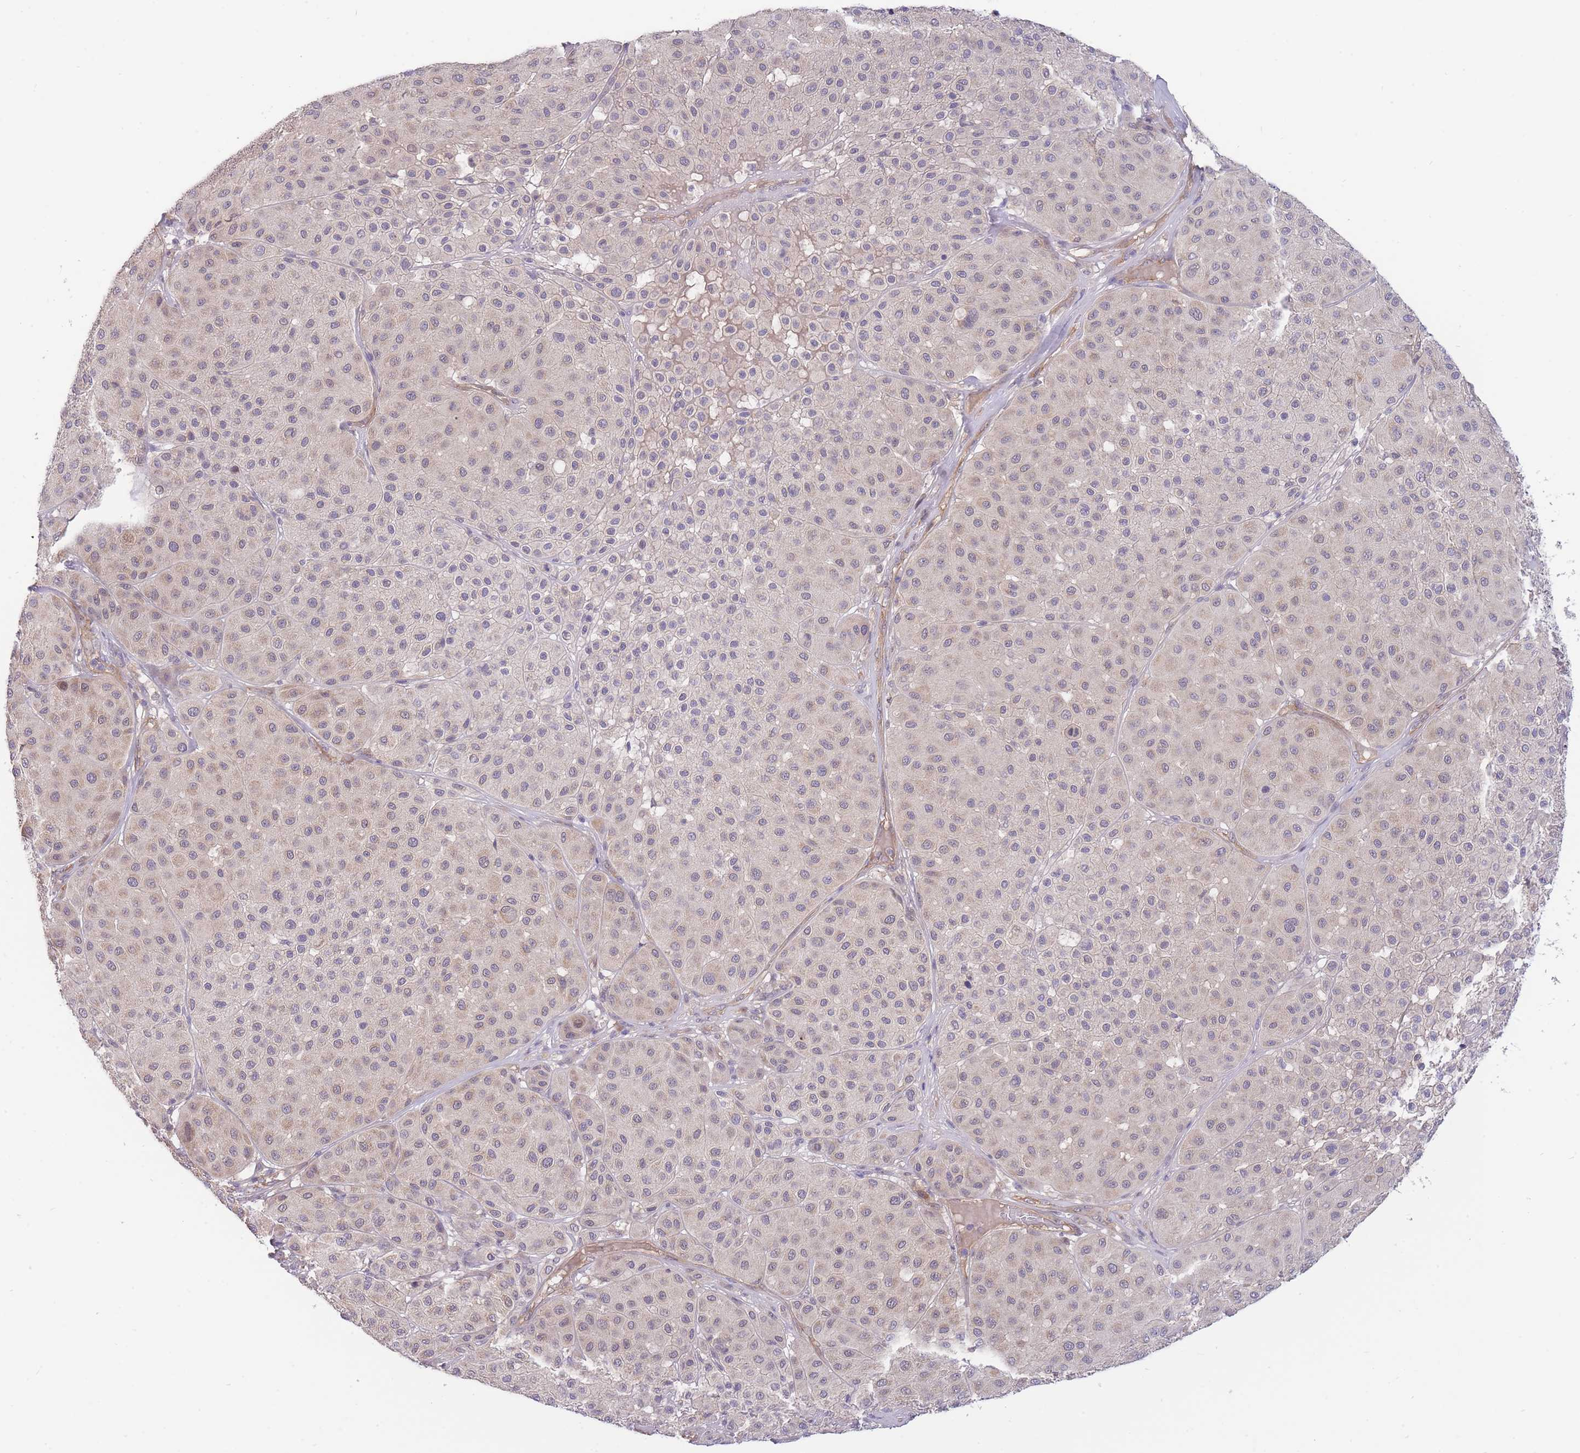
{"staining": {"intensity": "weak", "quantity": "<25%", "location": "cytoplasmic/membranous"}, "tissue": "melanoma", "cell_type": "Tumor cells", "image_type": "cancer", "snomed": [{"axis": "morphology", "description": "Malignant melanoma, Metastatic site"}, {"axis": "topography", "description": "Smooth muscle"}], "caption": "A histopathology image of human melanoma is negative for staining in tumor cells. Brightfield microscopy of immunohistochemistry stained with DAB (3,3'-diaminobenzidine) (brown) and hematoxylin (blue), captured at high magnification.", "gene": "NDUFAF5", "patient": {"sex": "male", "age": 41}}